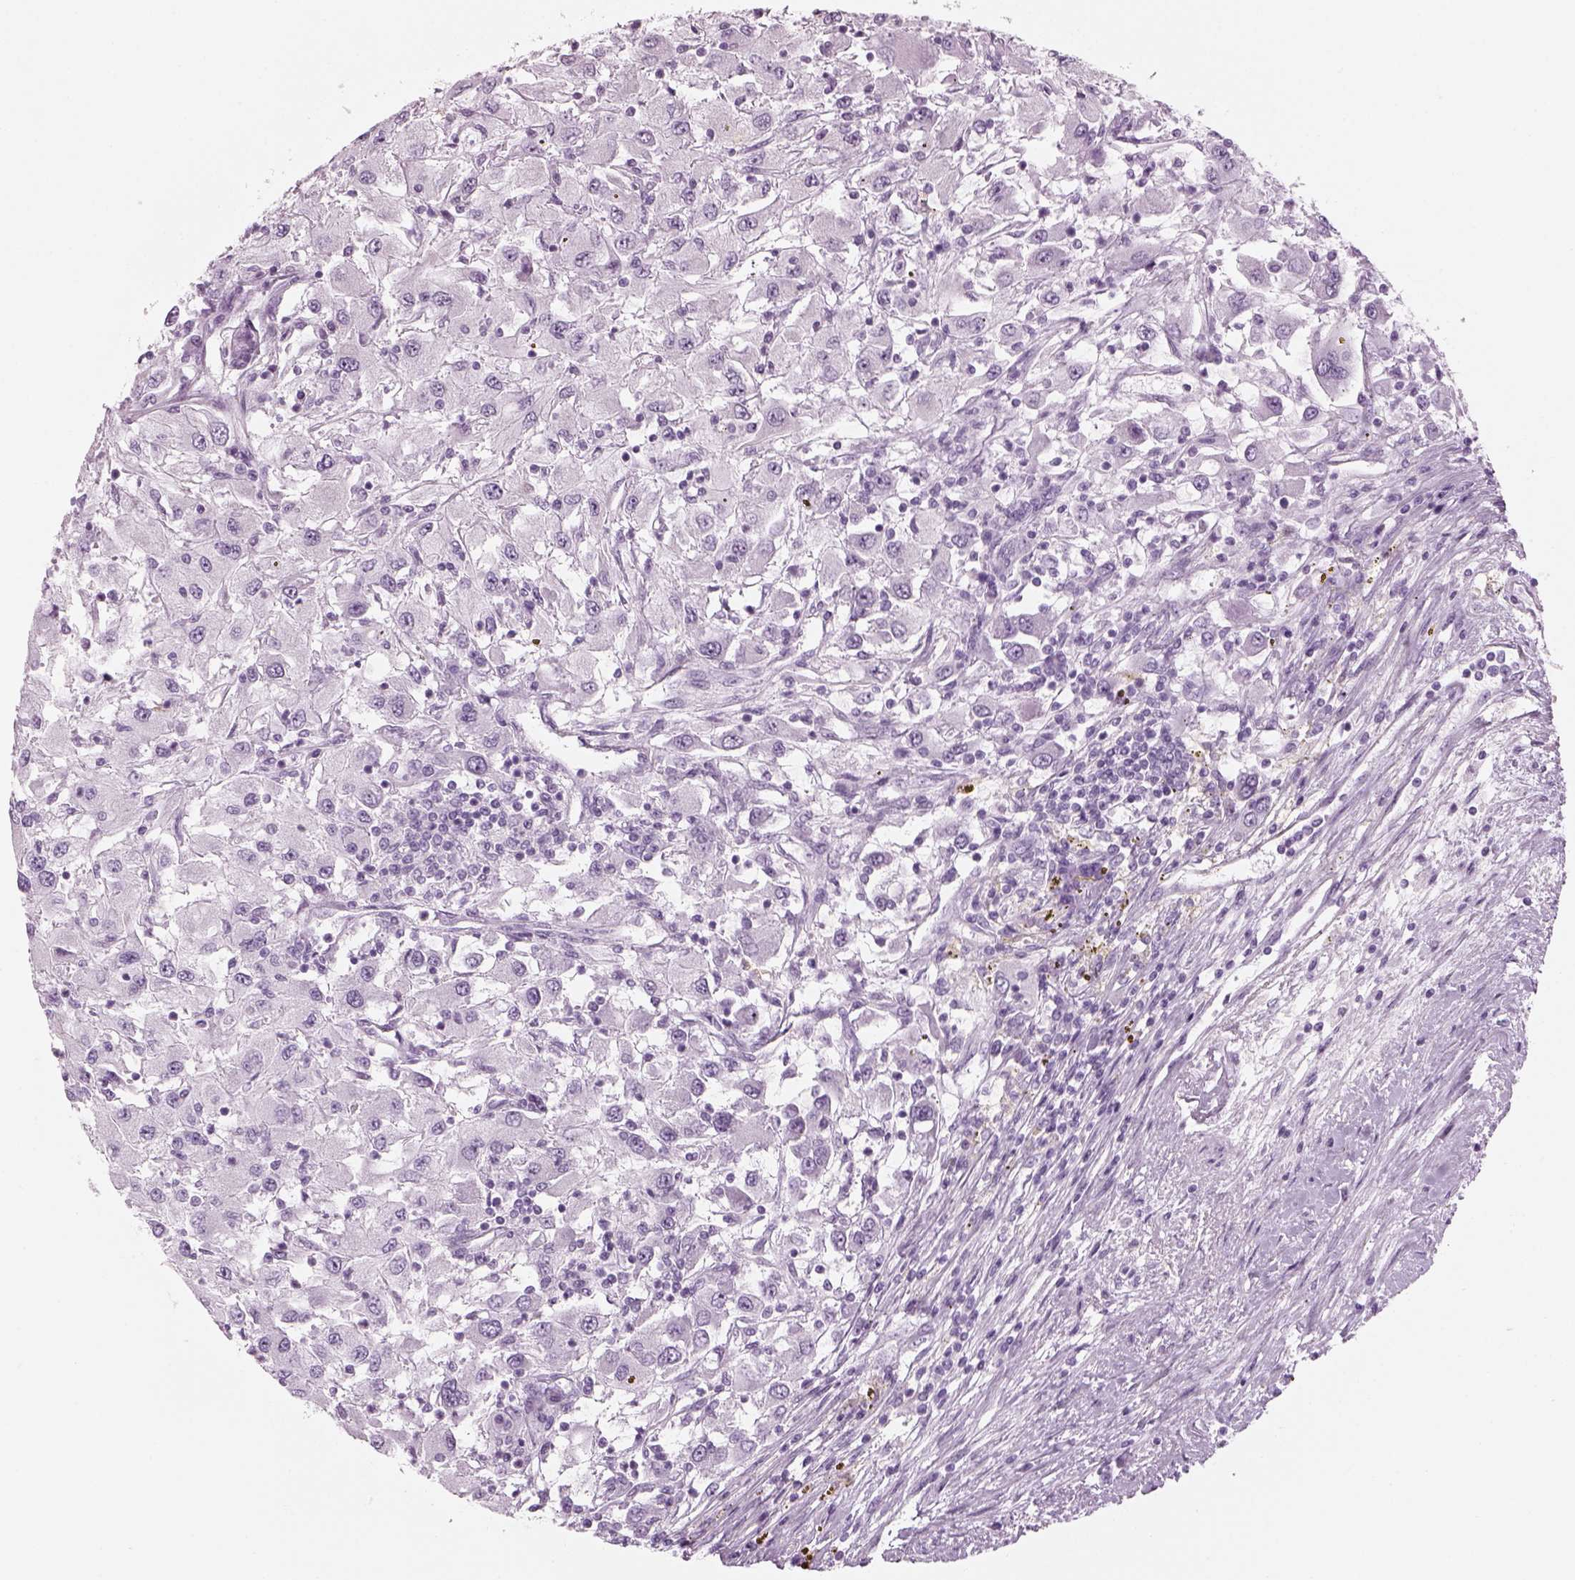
{"staining": {"intensity": "negative", "quantity": "none", "location": "none"}, "tissue": "renal cancer", "cell_type": "Tumor cells", "image_type": "cancer", "snomed": [{"axis": "morphology", "description": "Adenocarcinoma, NOS"}, {"axis": "topography", "description": "Kidney"}], "caption": "This is a histopathology image of immunohistochemistry (IHC) staining of renal cancer, which shows no positivity in tumor cells.", "gene": "SAG", "patient": {"sex": "female", "age": 67}}